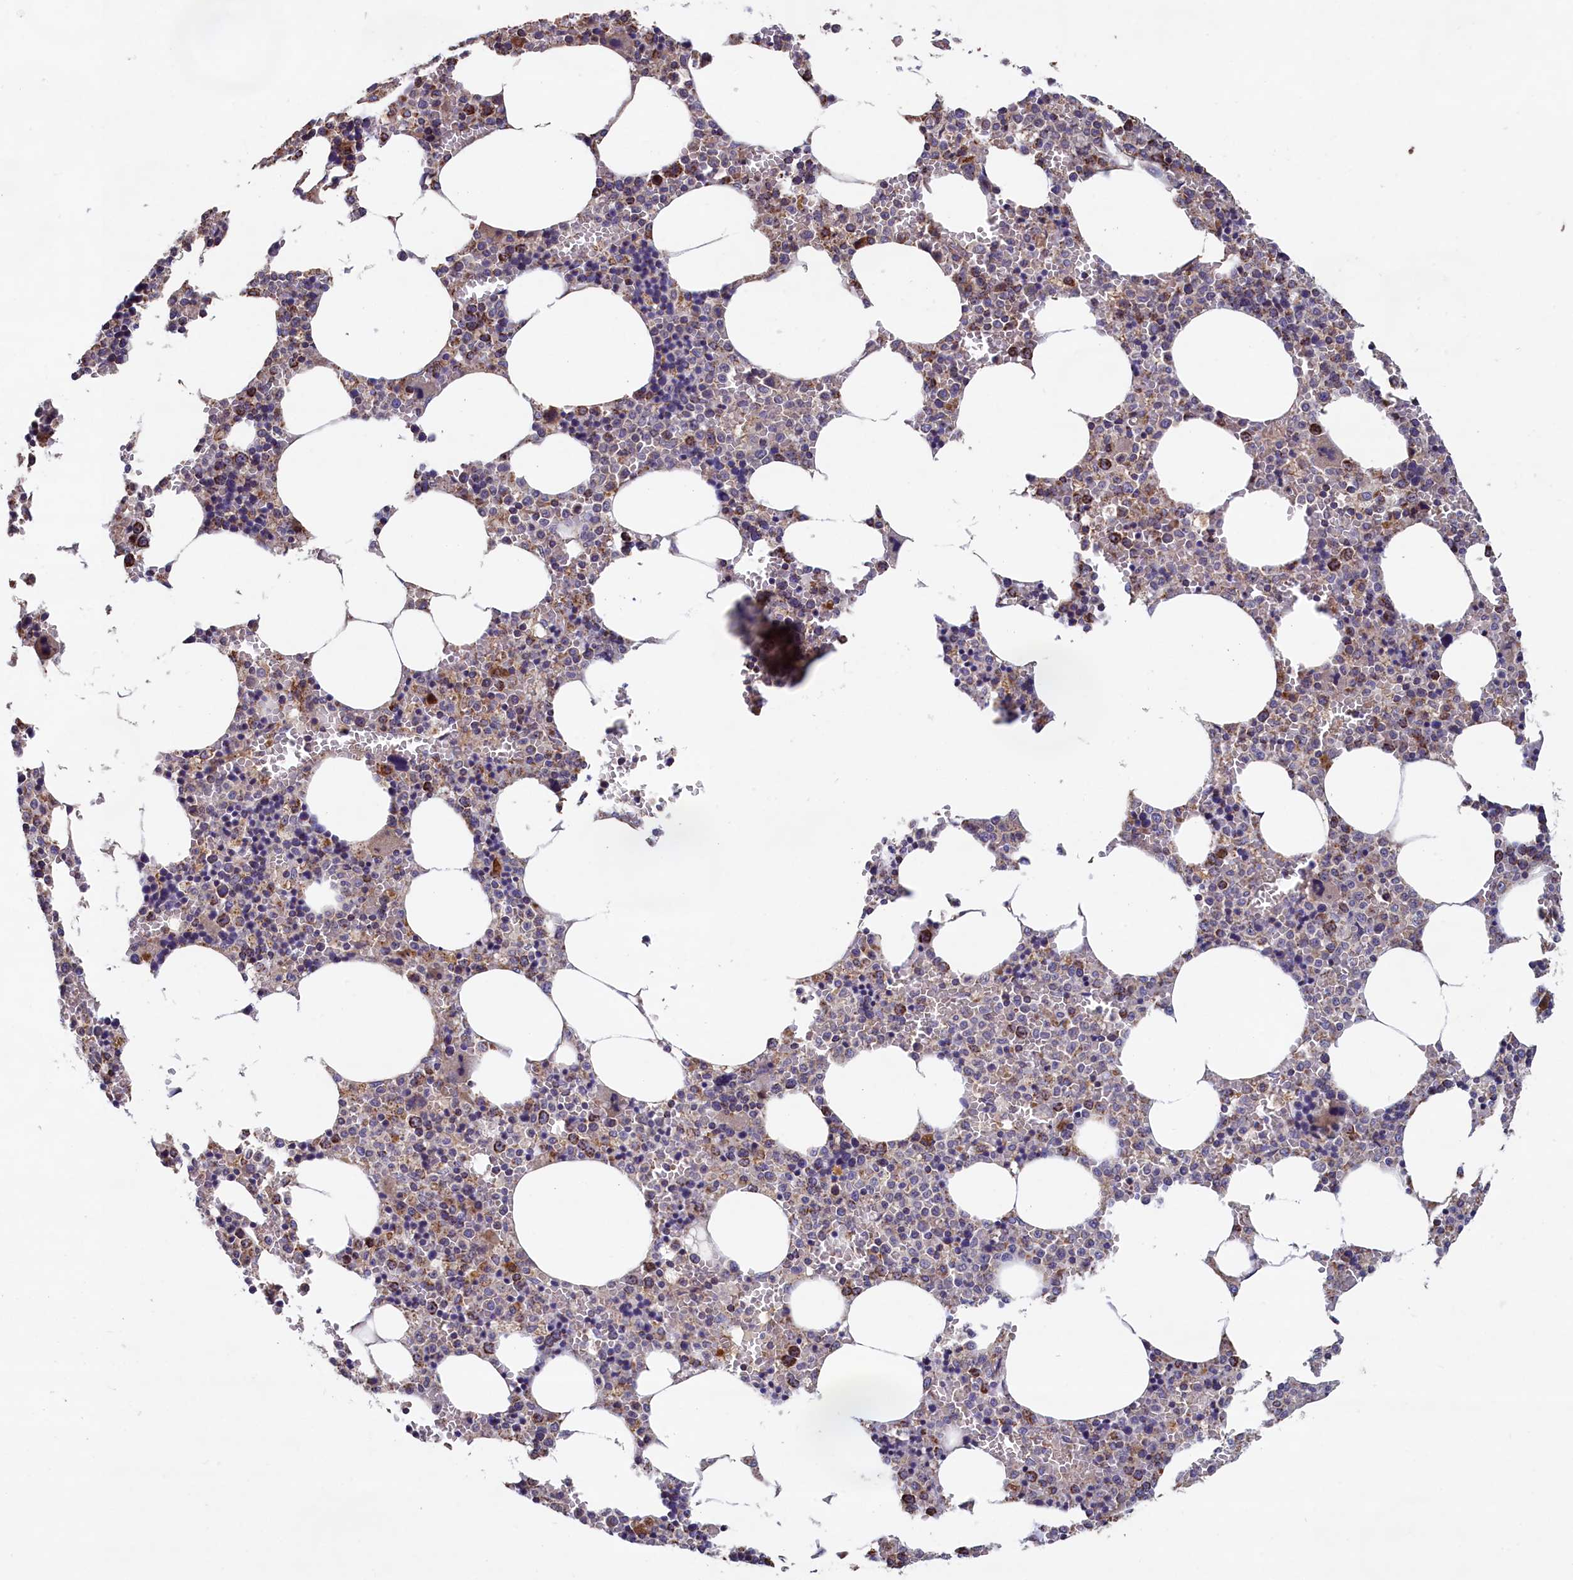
{"staining": {"intensity": "moderate", "quantity": "<25%", "location": "cytoplasmic/membranous"}, "tissue": "bone marrow", "cell_type": "Hematopoietic cells", "image_type": "normal", "snomed": [{"axis": "morphology", "description": "Normal tissue, NOS"}, {"axis": "topography", "description": "Bone marrow"}], "caption": "This histopathology image displays immunohistochemistry staining of unremarkable human bone marrow, with low moderate cytoplasmic/membranous expression in approximately <25% of hematopoietic cells.", "gene": "ENSG00000269825", "patient": {"sex": "male", "age": 70}}